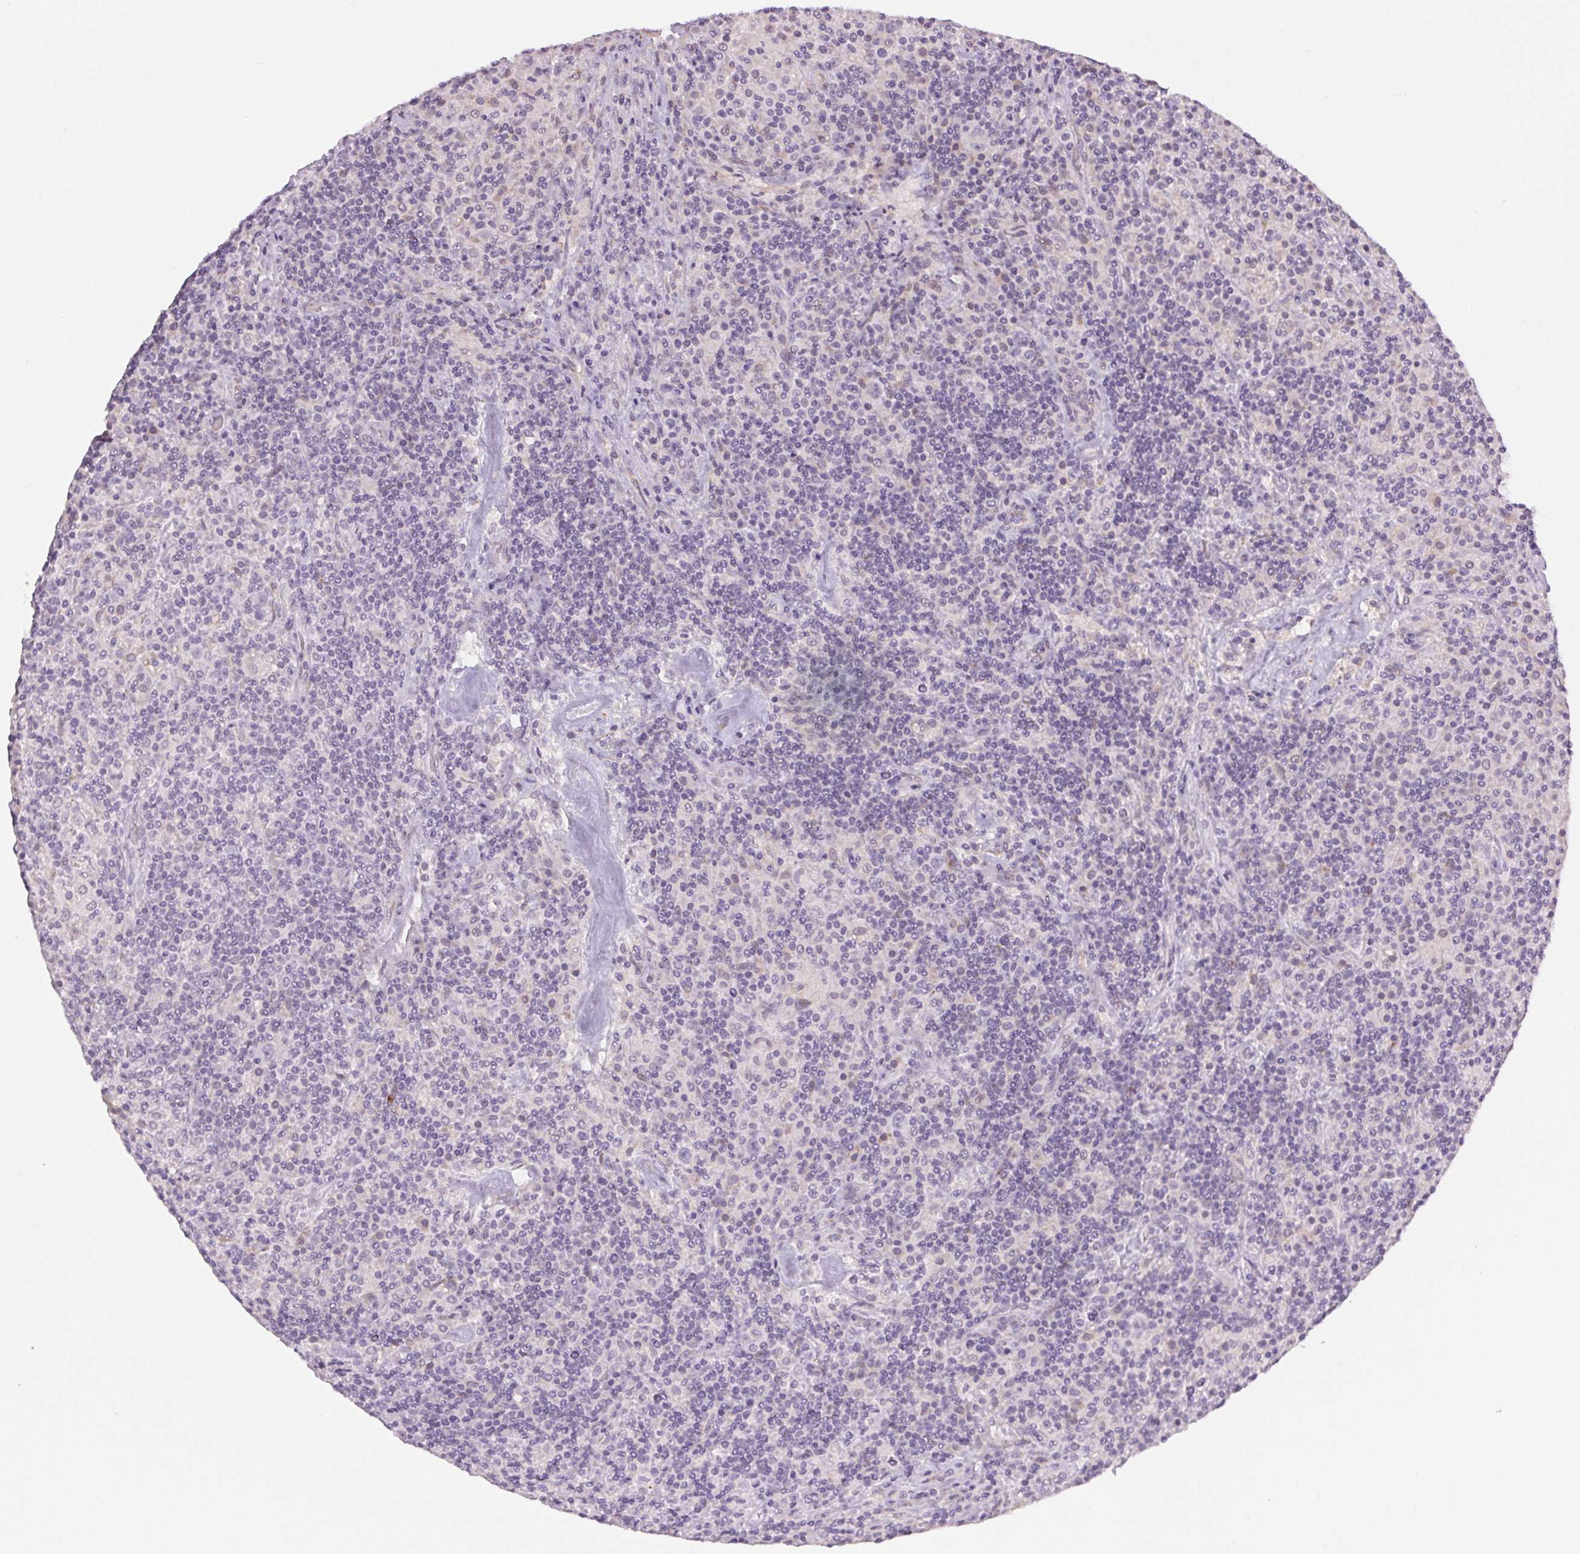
{"staining": {"intensity": "negative", "quantity": "none", "location": "none"}, "tissue": "lymphoma", "cell_type": "Tumor cells", "image_type": "cancer", "snomed": [{"axis": "morphology", "description": "Hodgkin's disease, NOS"}, {"axis": "topography", "description": "Lymph node"}], "caption": "There is no significant positivity in tumor cells of lymphoma.", "gene": "FAM168A", "patient": {"sex": "male", "age": 70}}